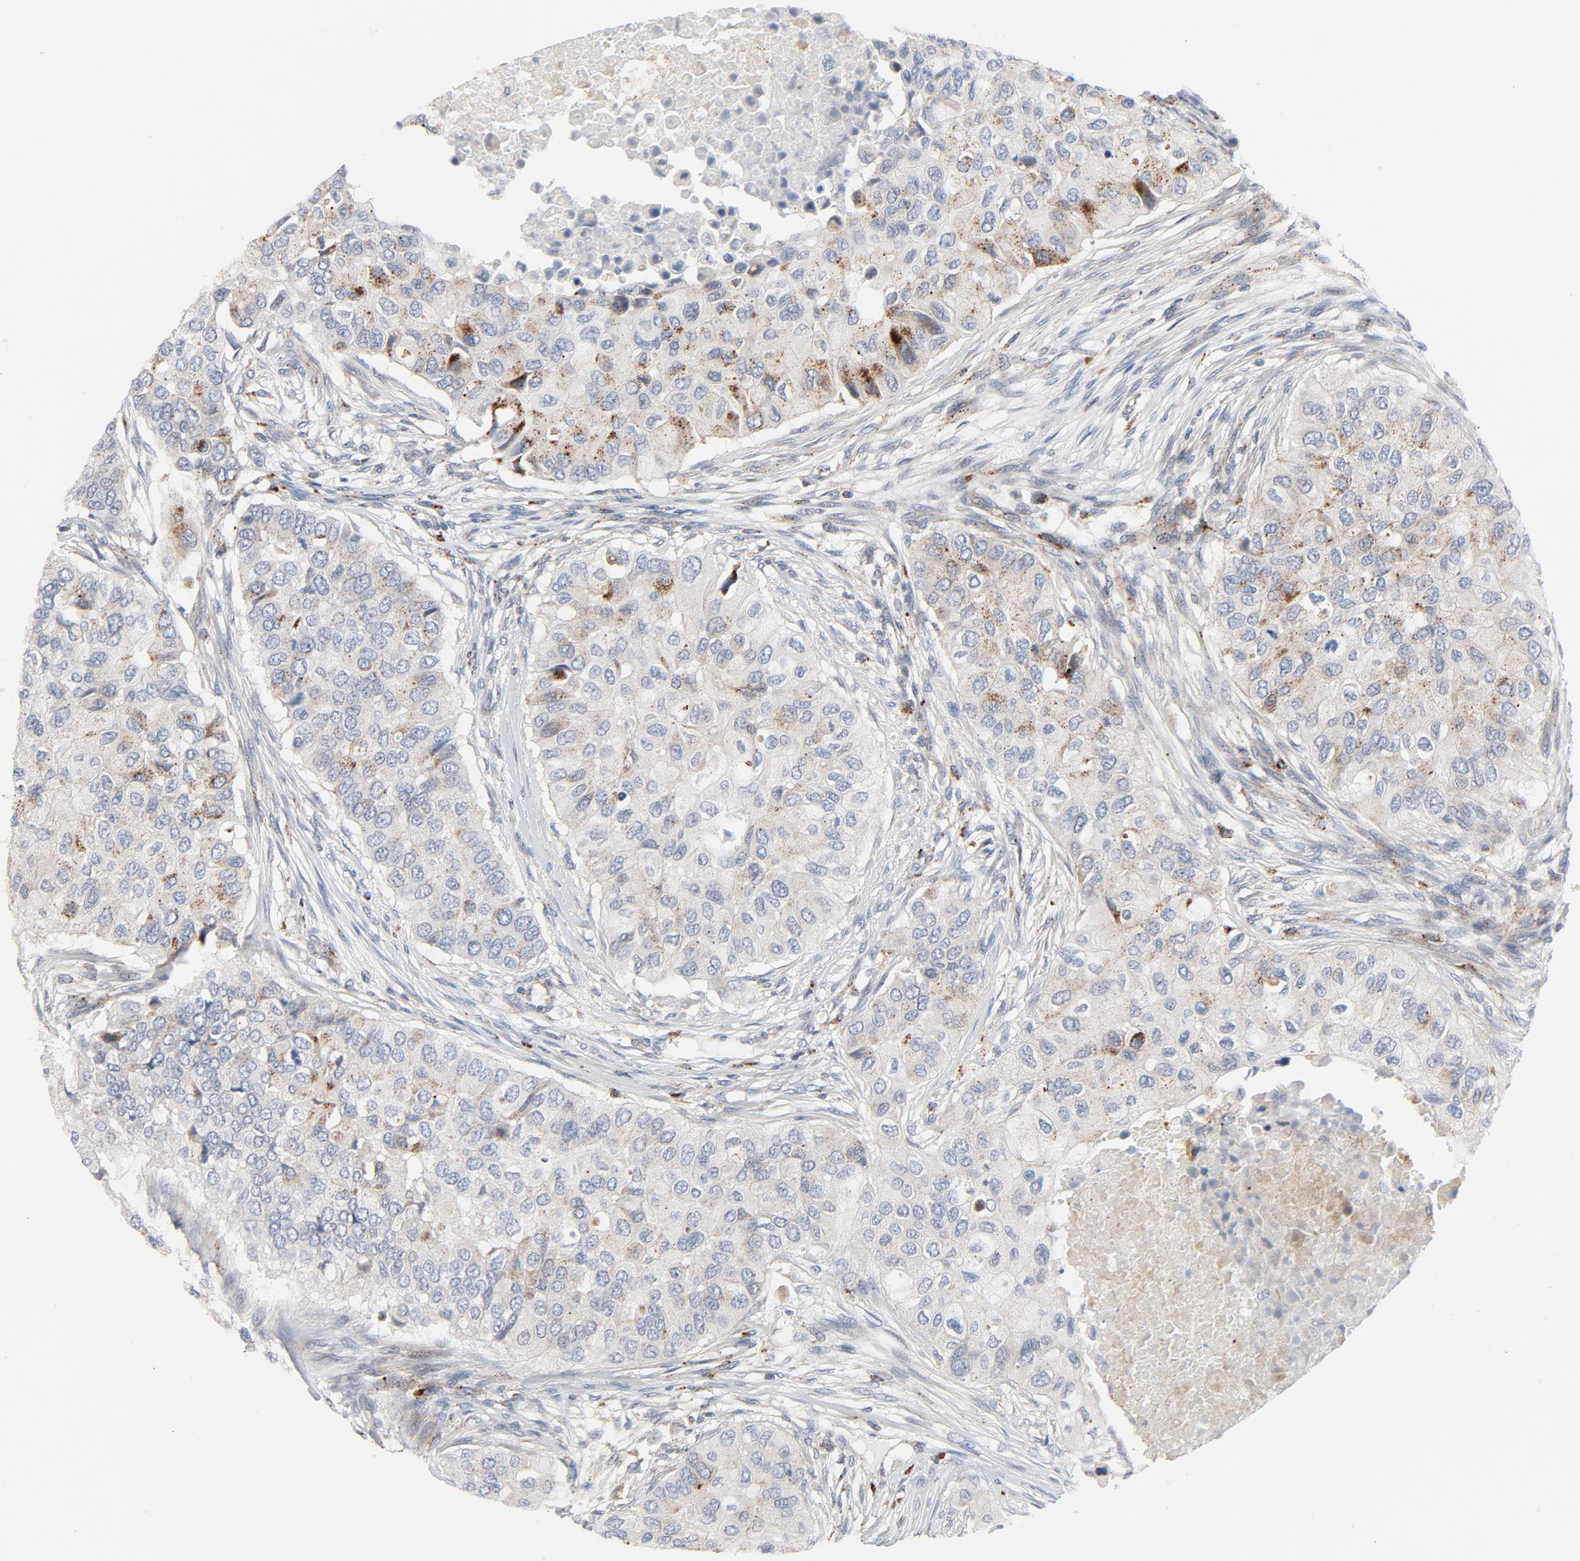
{"staining": {"intensity": "moderate", "quantity": "25%-75%", "location": "cytoplasmic/membranous"}, "tissue": "breast cancer", "cell_type": "Tumor cells", "image_type": "cancer", "snomed": [{"axis": "morphology", "description": "Duct carcinoma"}, {"axis": "topography", "description": "Breast"}], "caption": "Protein staining demonstrates moderate cytoplasmic/membranous expression in approximately 25%-75% of tumor cells in breast cancer (infiltrating ductal carcinoma). Nuclei are stained in blue.", "gene": "AKT2", "patient": {"sex": "female", "age": 37}}